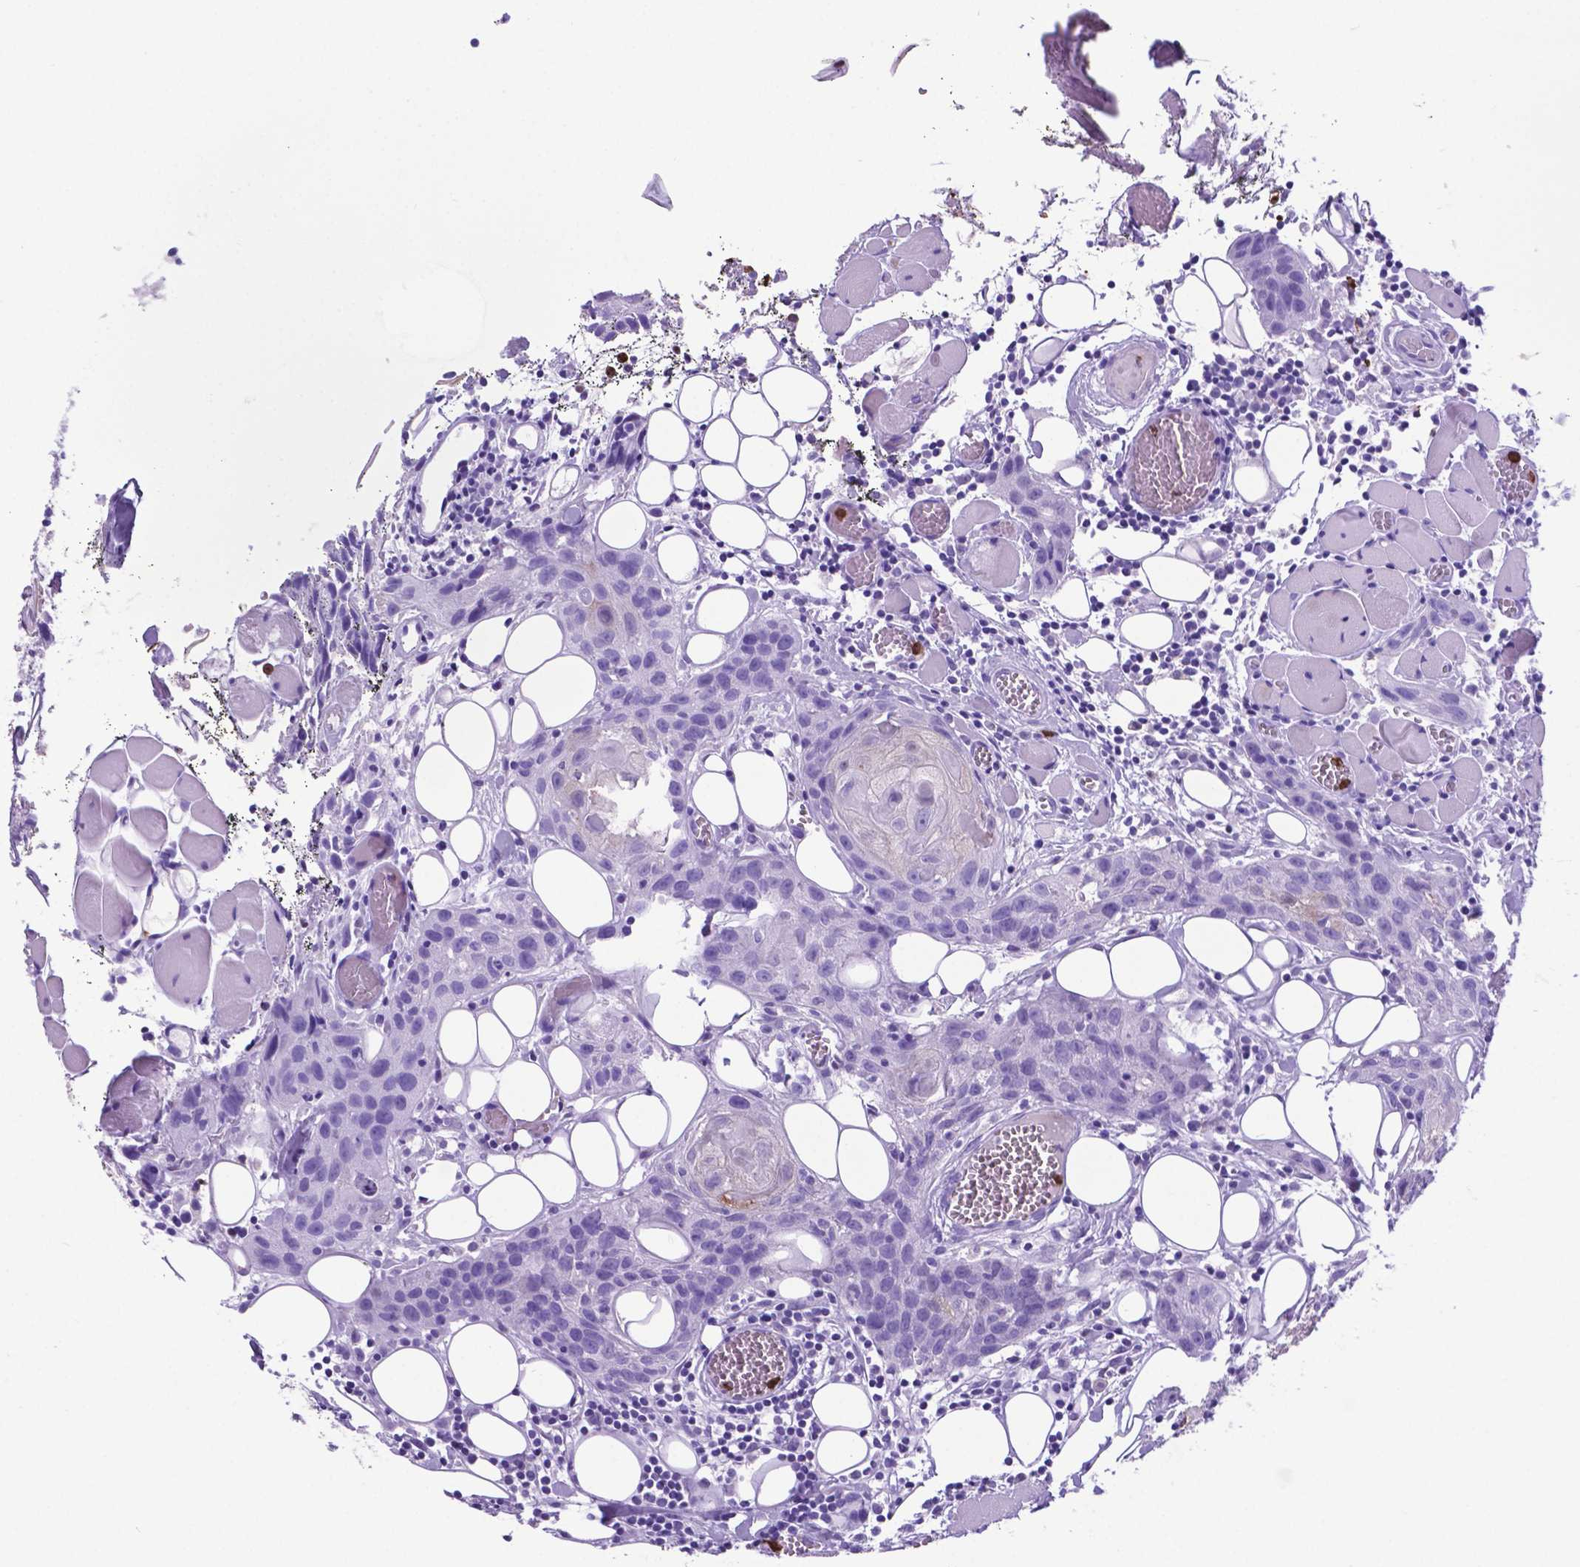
{"staining": {"intensity": "negative", "quantity": "none", "location": "none"}, "tissue": "head and neck cancer", "cell_type": "Tumor cells", "image_type": "cancer", "snomed": [{"axis": "morphology", "description": "Squamous cell carcinoma, NOS"}, {"axis": "topography", "description": "Oral tissue"}, {"axis": "topography", "description": "Head-Neck"}], "caption": "IHC micrograph of human head and neck cancer (squamous cell carcinoma) stained for a protein (brown), which demonstrates no expression in tumor cells.", "gene": "LZTR1", "patient": {"sex": "male", "age": 58}}